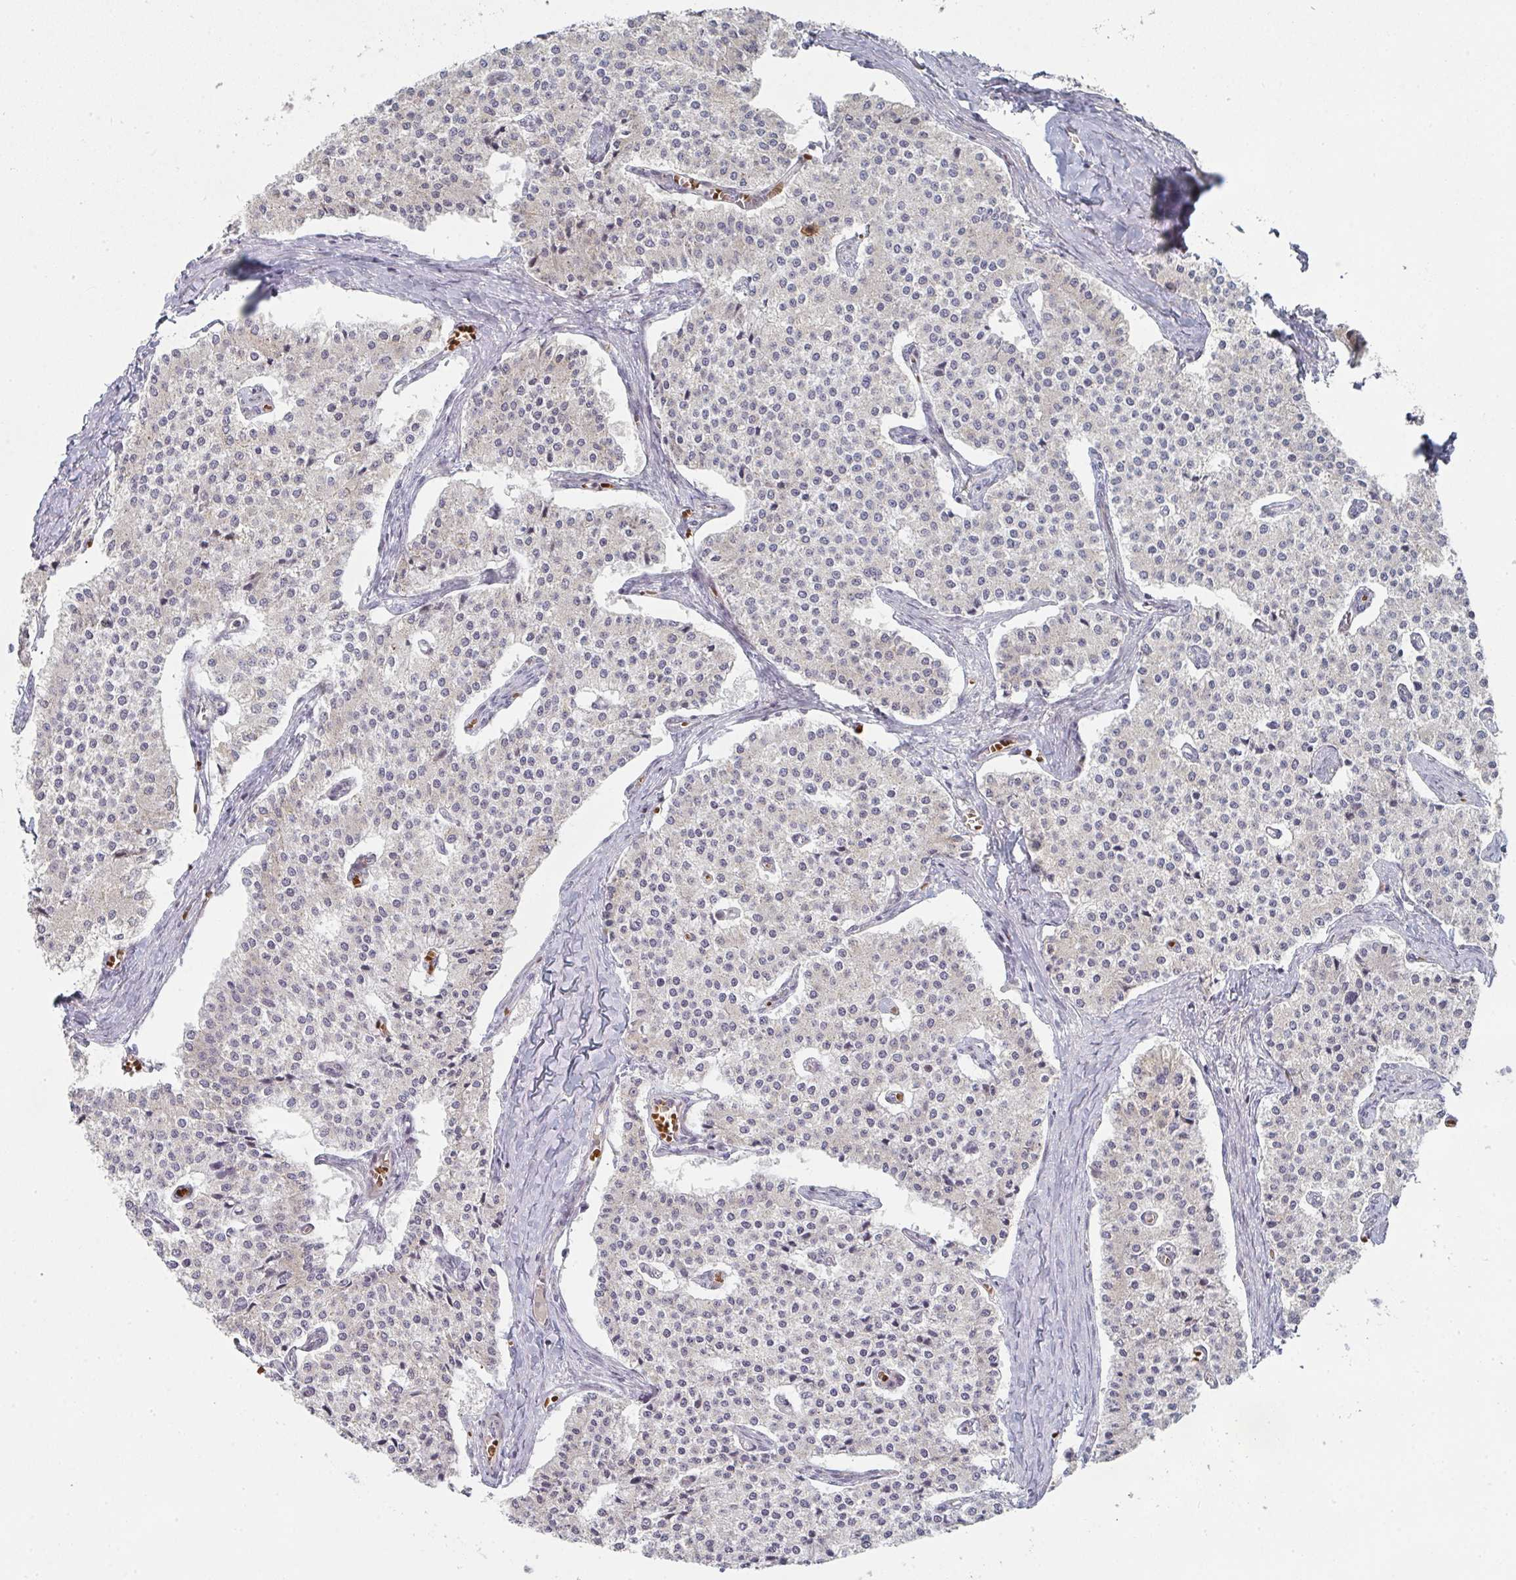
{"staining": {"intensity": "weak", "quantity": "<25%", "location": "cytoplasmic/membranous"}, "tissue": "carcinoid", "cell_type": "Tumor cells", "image_type": "cancer", "snomed": [{"axis": "morphology", "description": "Carcinoid, malignant, NOS"}, {"axis": "topography", "description": "Colon"}], "caption": "Image shows no protein staining in tumor cells of malignant carcinoid tissue.", "gene": "ZNF526", "patient": {"sex": "female", "age": 52}}